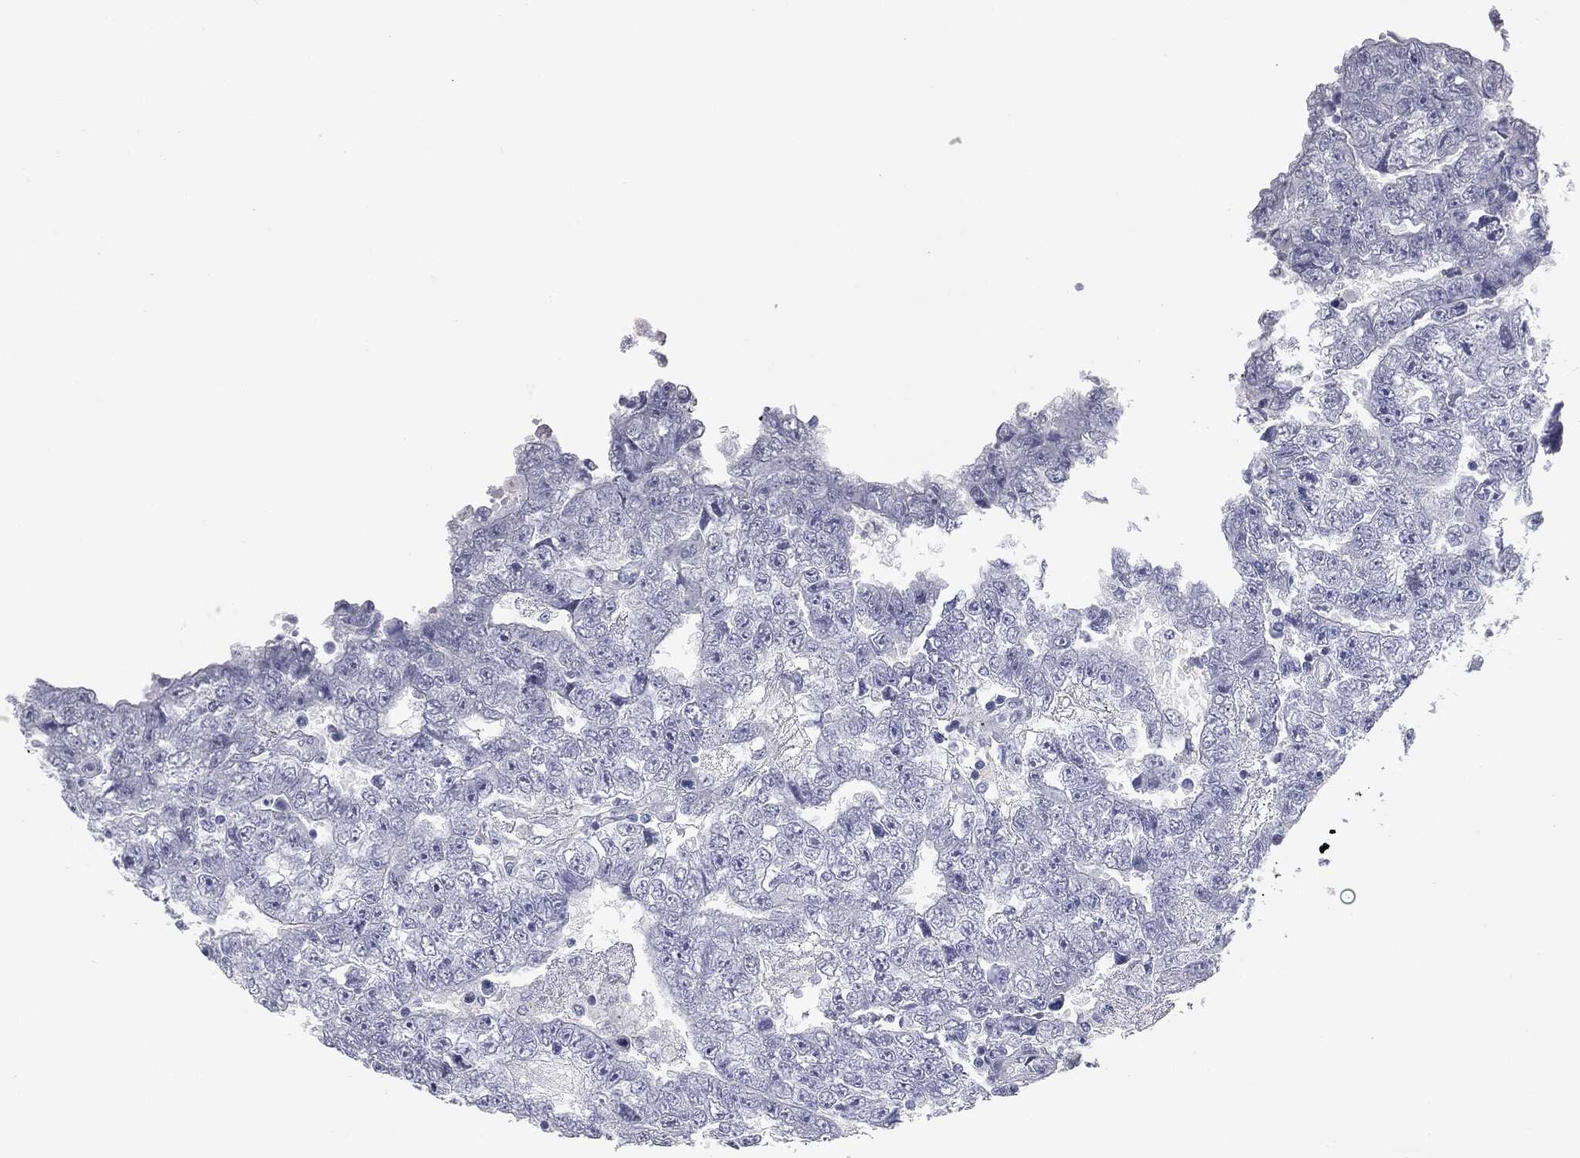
{"staining": {"intensity": "negative", "quantity": "none", "location": "none"}, "tissue": "testis cancer", "cell_type": "Tumor cells", "image_type": "cancer", "snomed": [{"axis": "morphology", "description": "Carcinoma, Embryonal, NOS"}, {"axis": "topography", "description": "Testis"}], "caption": "Testis cancer (embryonal carcinoma) stained for a protein using immunohistochemistry (IHC) exhibits no staining tumor cells.", "gene": "MUC5AC", "patient": {"sex": "male", "age": 25}}